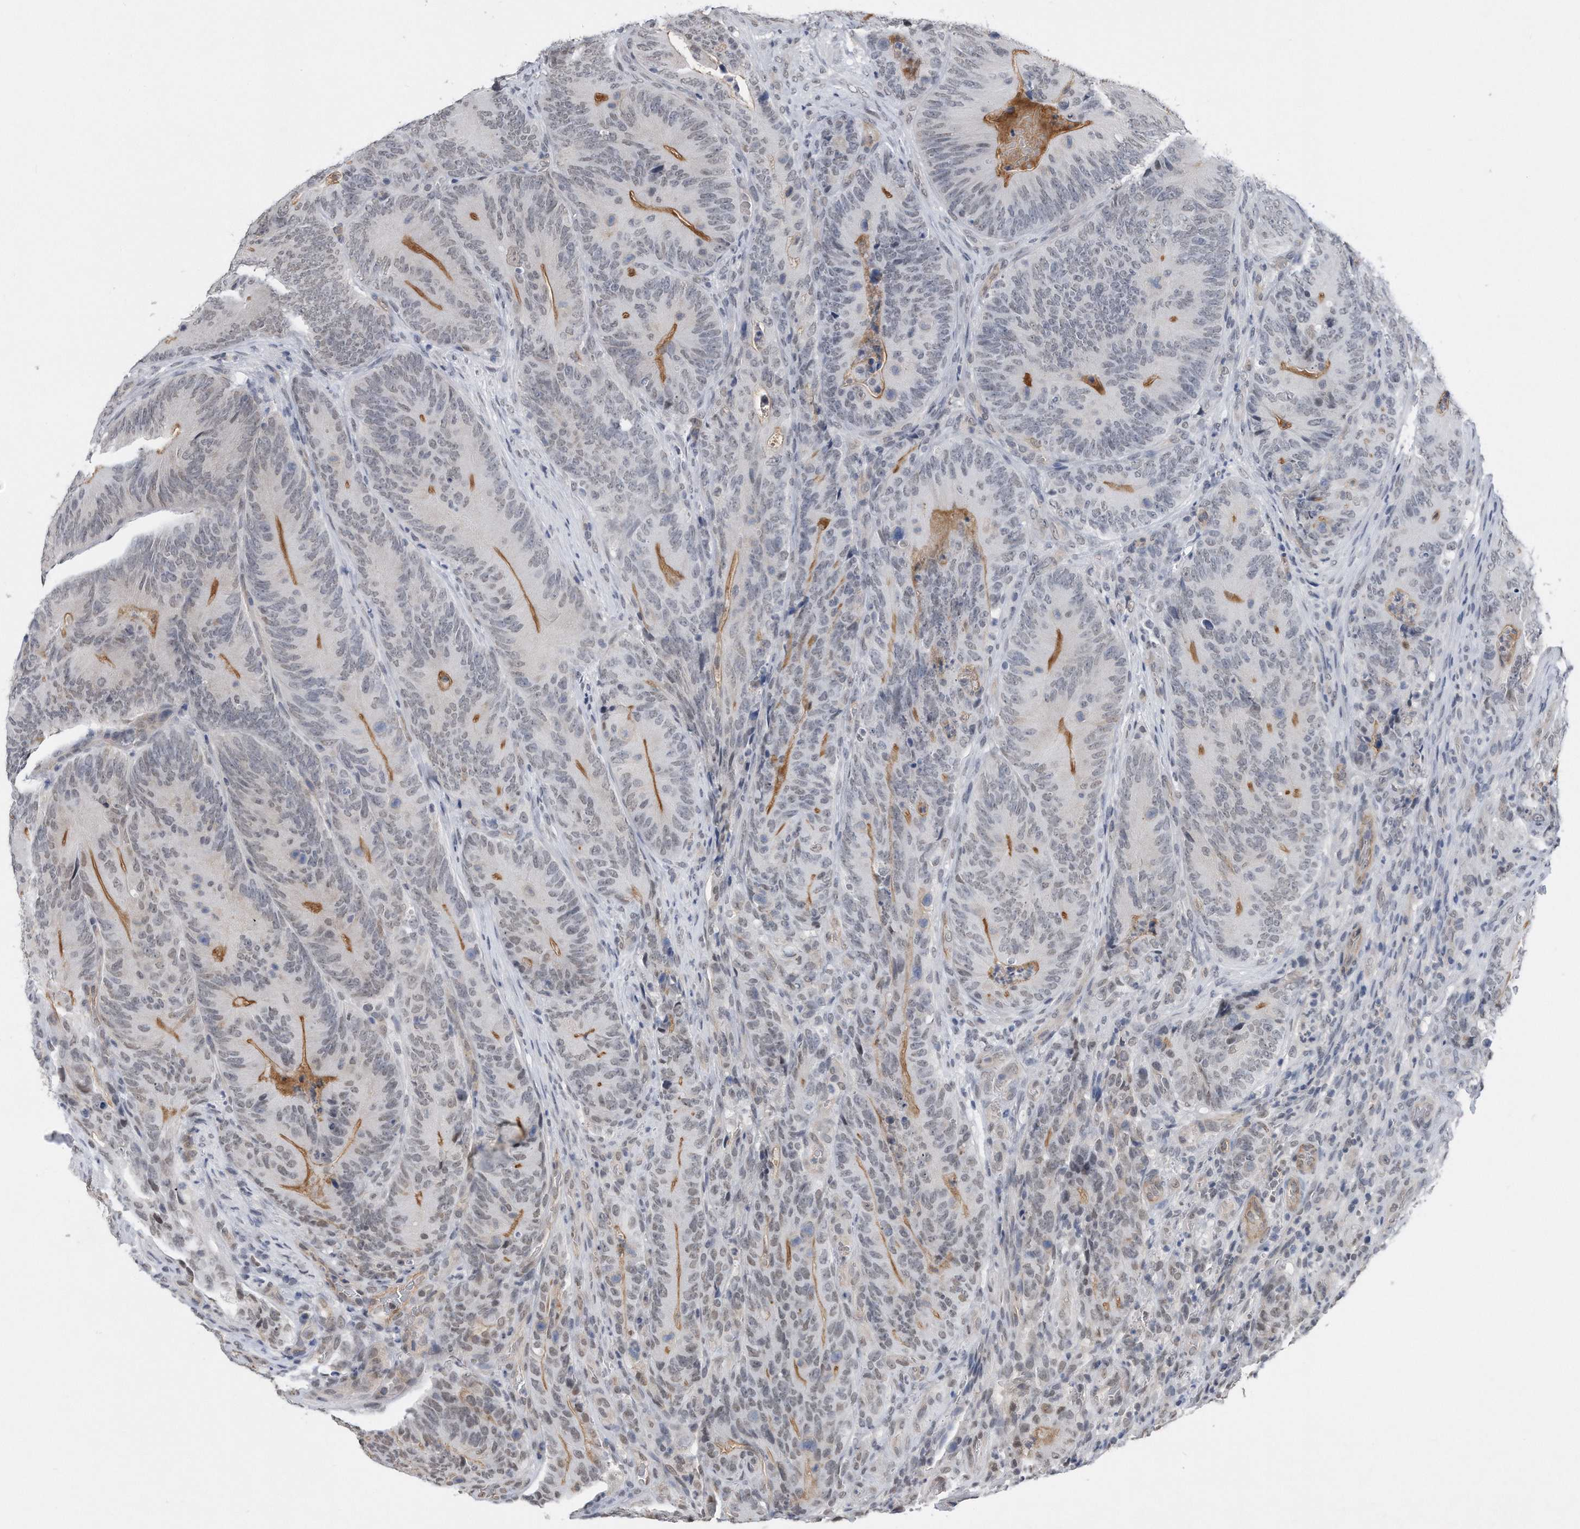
{"staining": {"intensity": "weak", "quantity": "25%-75%", "location": "nuclear"}, "tissue": "colorectal cancer", "cell_type": "Tumor cells", "image_type": "cancer", "snomed": [{"axis": "morphology", "description": "Normal tissue, NOS"}, {"axis": "topography", "description": "Colon"}], "caption": "Immunohistochemistry (IHC) image of colorectal cancer stained for a protein (brown), which displays low levels of weak nuclear expression in approximately 25%-75% of tumor cells.", "gene": "TP53INP1", "patient": {"sex": "female", "age": 82}}